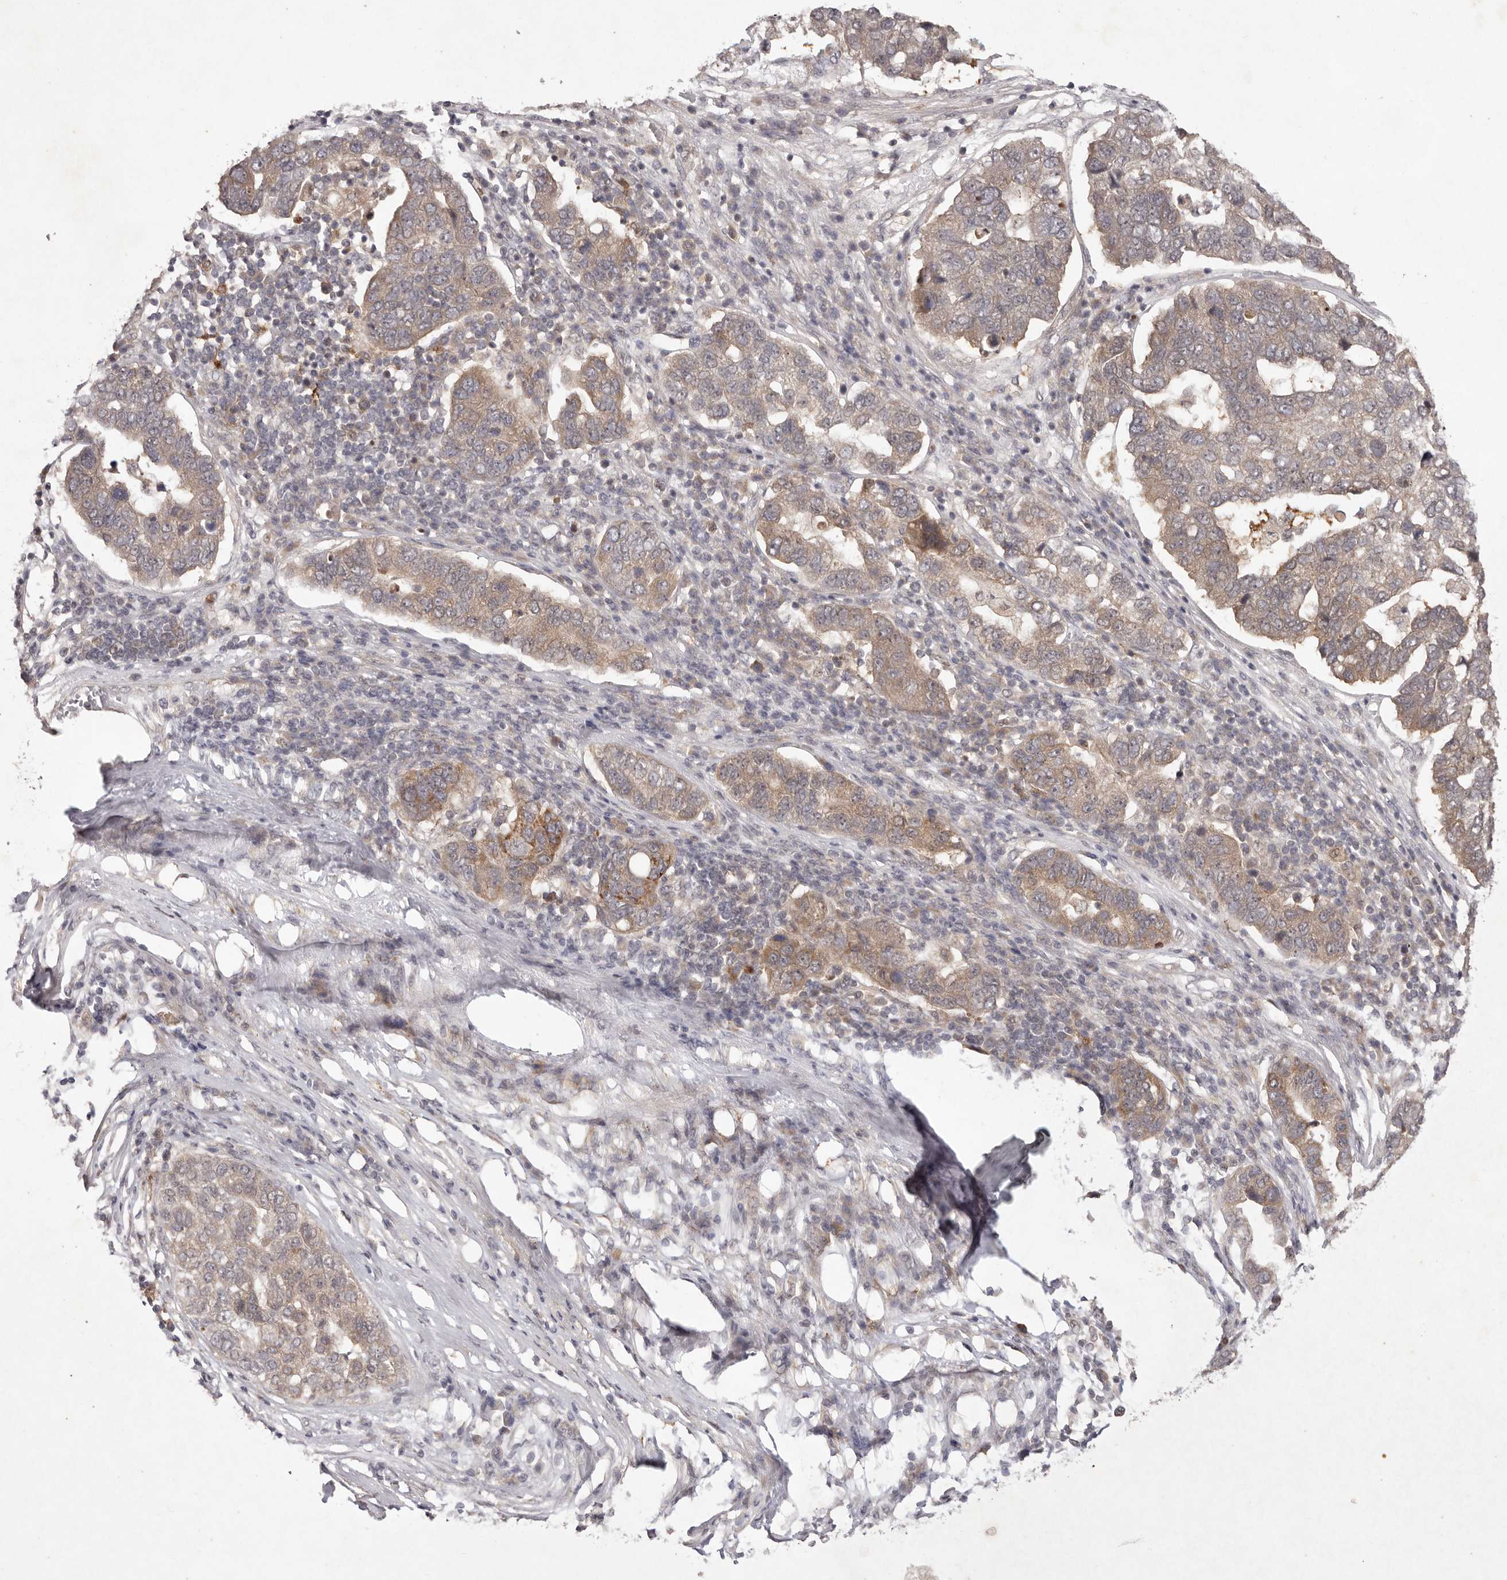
{"staining": {"intensity": "moderate", "quantity": "25%-75%", "location": "cytoplasmic/membranous"}, "tissue": "pancreatic cancer", "cell_type": "Tumor cells", "image_type": "cancer", "snomed": [{"axis": "morphology", "description": "Adenocarcinoma, NOS"}, {"axis": "topography", "description": "Pancreas"}], "caption": "Immunohistochemical staining of pancreatic cancer exhibits medium levels of moderate cytoplasmic/membranous expression in approximately 25%-75% of tumor cells. (Stains: DAB in brown, nuclei in blue, Microscopy: brightfield microscopy at high magnification).", "gene": "BUD31", "patient": {"sex": "female", "age": 61}}